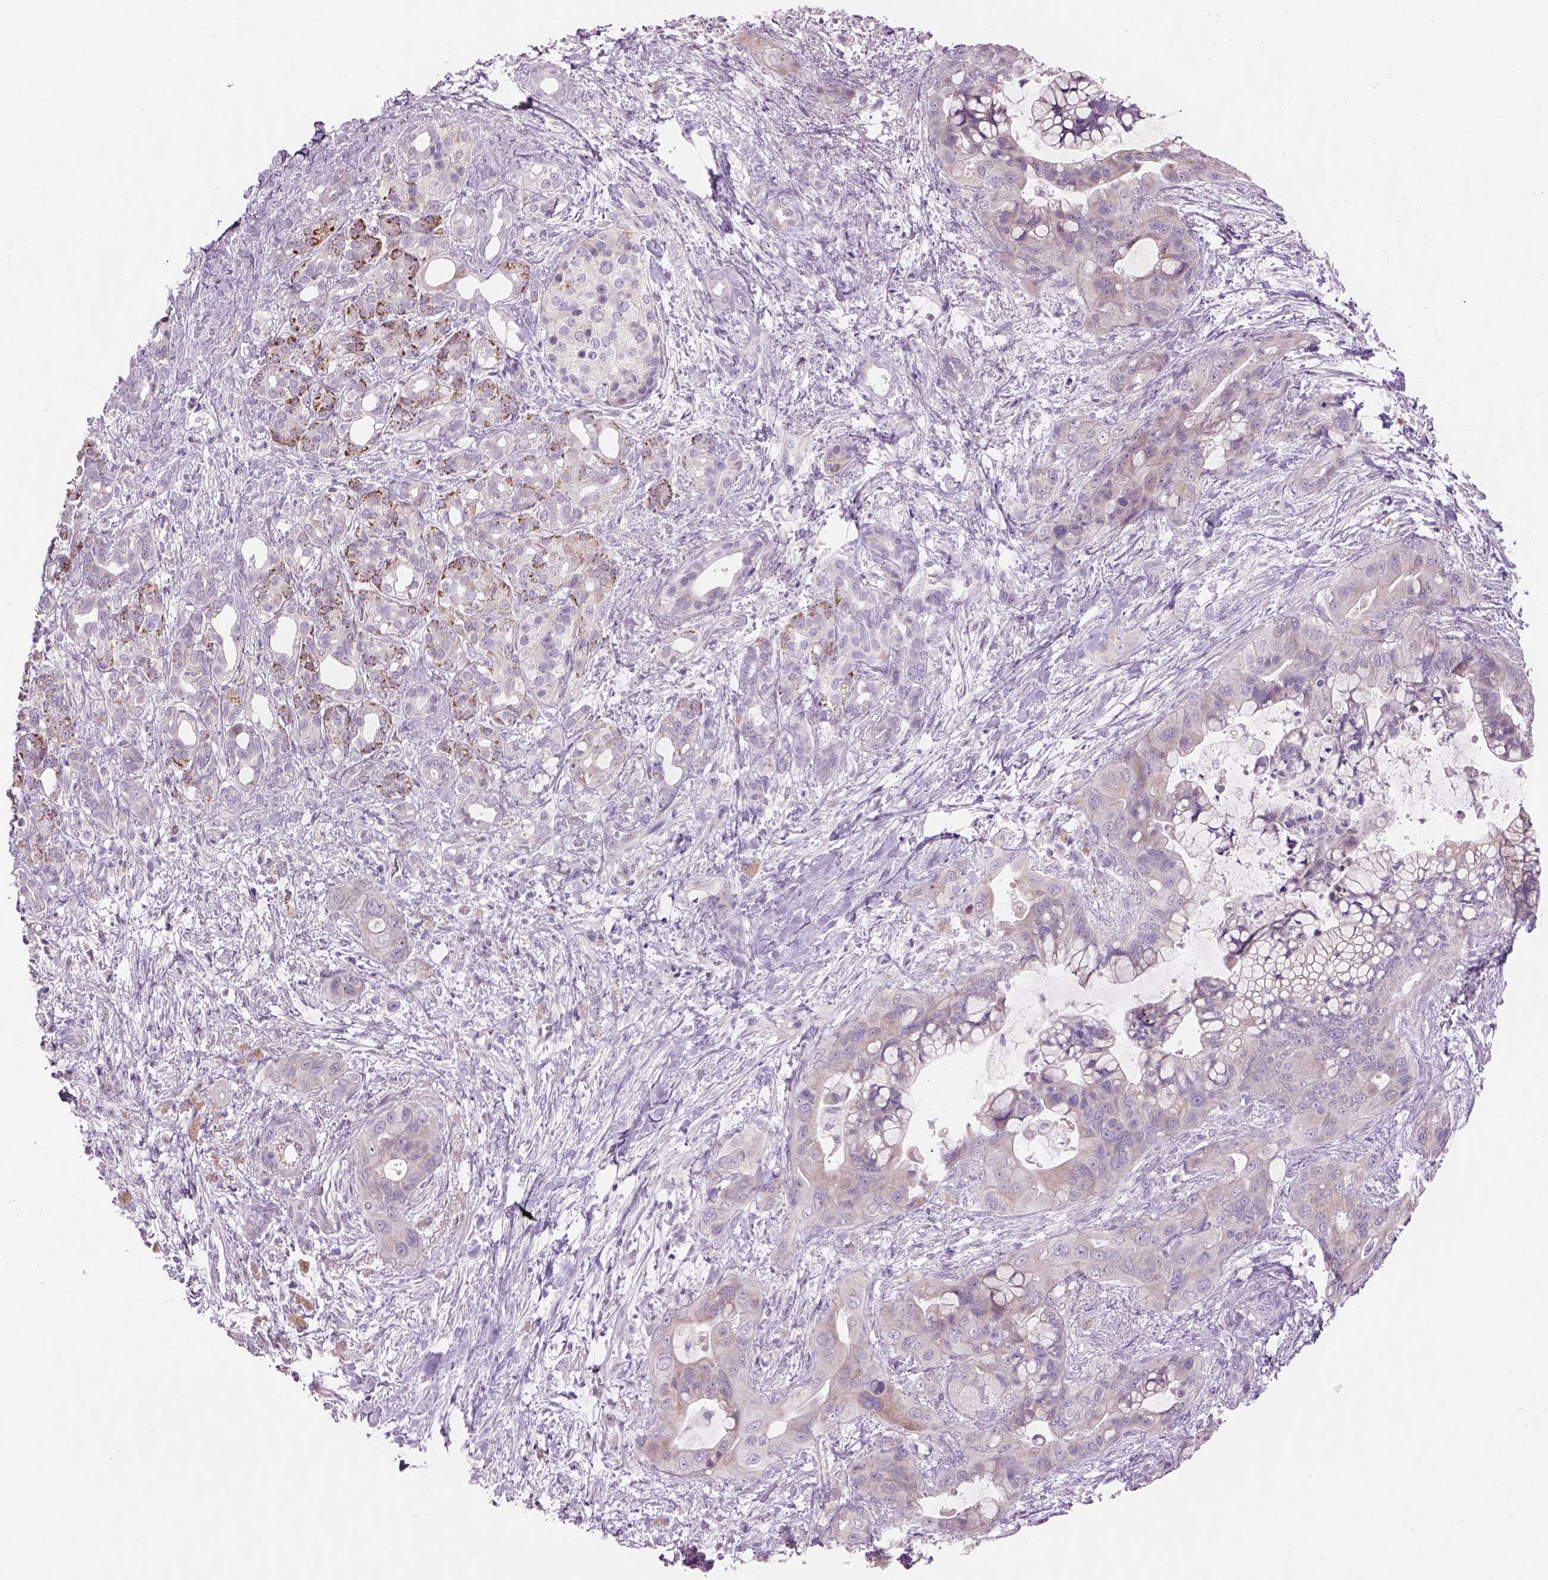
{"staining": {"intensity": "weak", "quantity": "<25%", "location": "cytoplasmic/membranous"}, "tissue": "pancreatic cancer", "cell_type": "Tumor cells", "image_type": "cancer", "snomed": [{"axis": "morphology", "description": "Adenocarcinoma, NOS"}, {"axis": "topography", "description": "Pancreas"}], "caption": "IHC of pancreatic cancer reveals no staining in tumor cells.", "gene": "IFT52", "patient": {"sex": "male", "age": 71}}